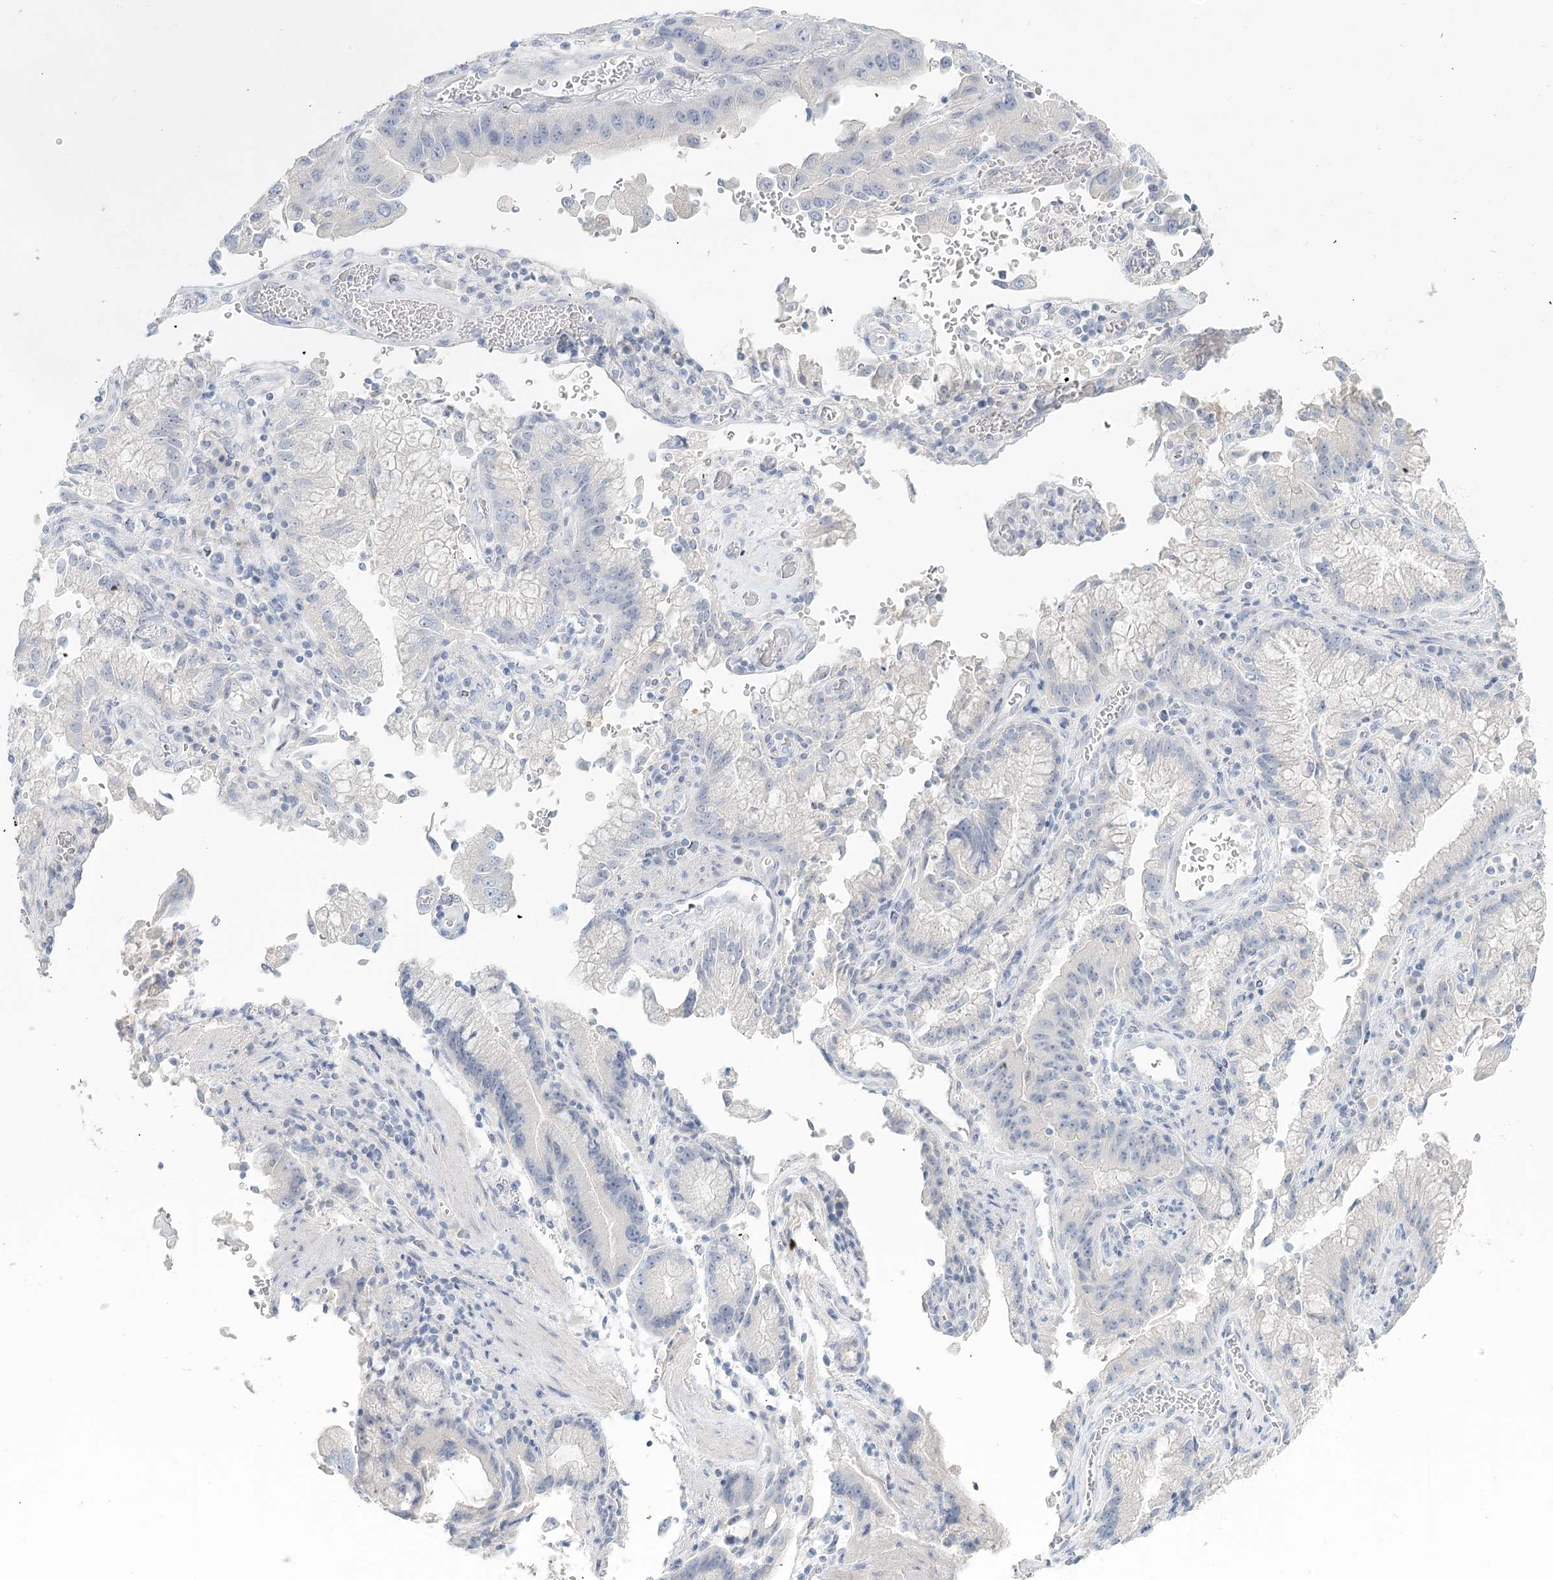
{"staining": {"intensity": "negative", "quantity": "none", "location": "none"}, "tissue": "stomach cancer", "cell_type": "Tumor cells", "image_type": "cancer", "snomed": [{"axis": "morphology", "description": "Adenocarcinoma, NOS"}, {"axis": "topography", "description": "Stomach"}], "caption": "Protein analysis of stomach adenocarcinoma reveals no significant positivity in tumor cells. (Brightfield microscopy of DAB (3,3'-diaminobenzidine) IHC at high magnification).", "gene": "DMGDH", "patient": {"sex": "male", "age": 62}}